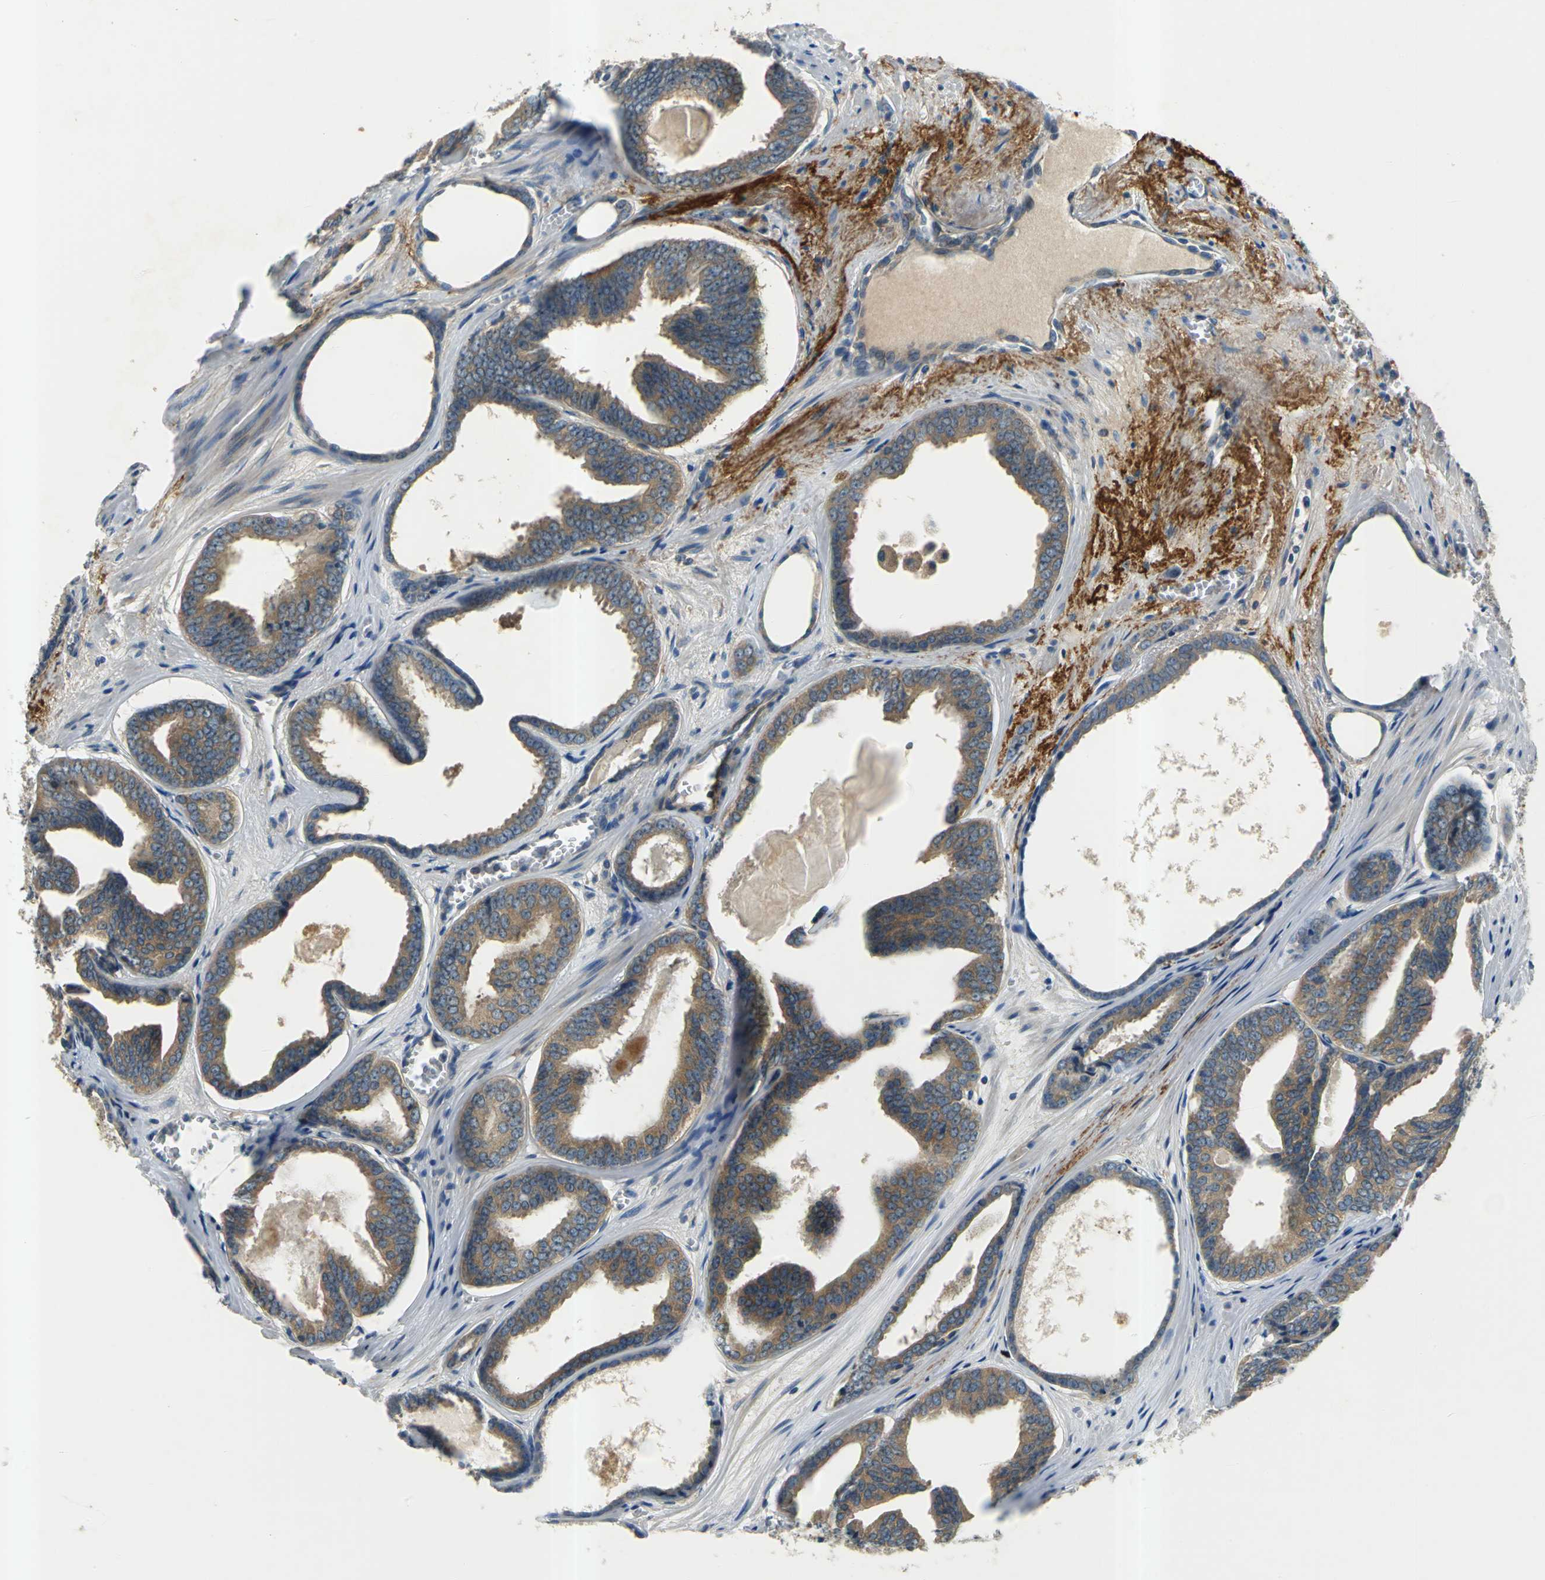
{"staining": {"intensity": "moderate", "quantity": ">75%", "location": "cytoplasmic/membranous"}, "tissue": "prostate cancer", "cell_type": "Tumor cells", "image_type": "cancer", "snomed": [{"axis": "morphology", "description": "Adenocarcinoma, Medium grade"}, {"axis": "topography", "description": "Prostate"}], "caption": "Immunohistochemistry (IHC) of human medium-grade adenocarcinoma (prostate) displays medium levels of moderate cytoplasmic/membranous expression in approximately >75% of tumor cells. (DAB IHC, brown staining for protein, blue staining for nuclei).", "gene": "SLC16A7", "patient": {"sex": "male", "age": 79}}